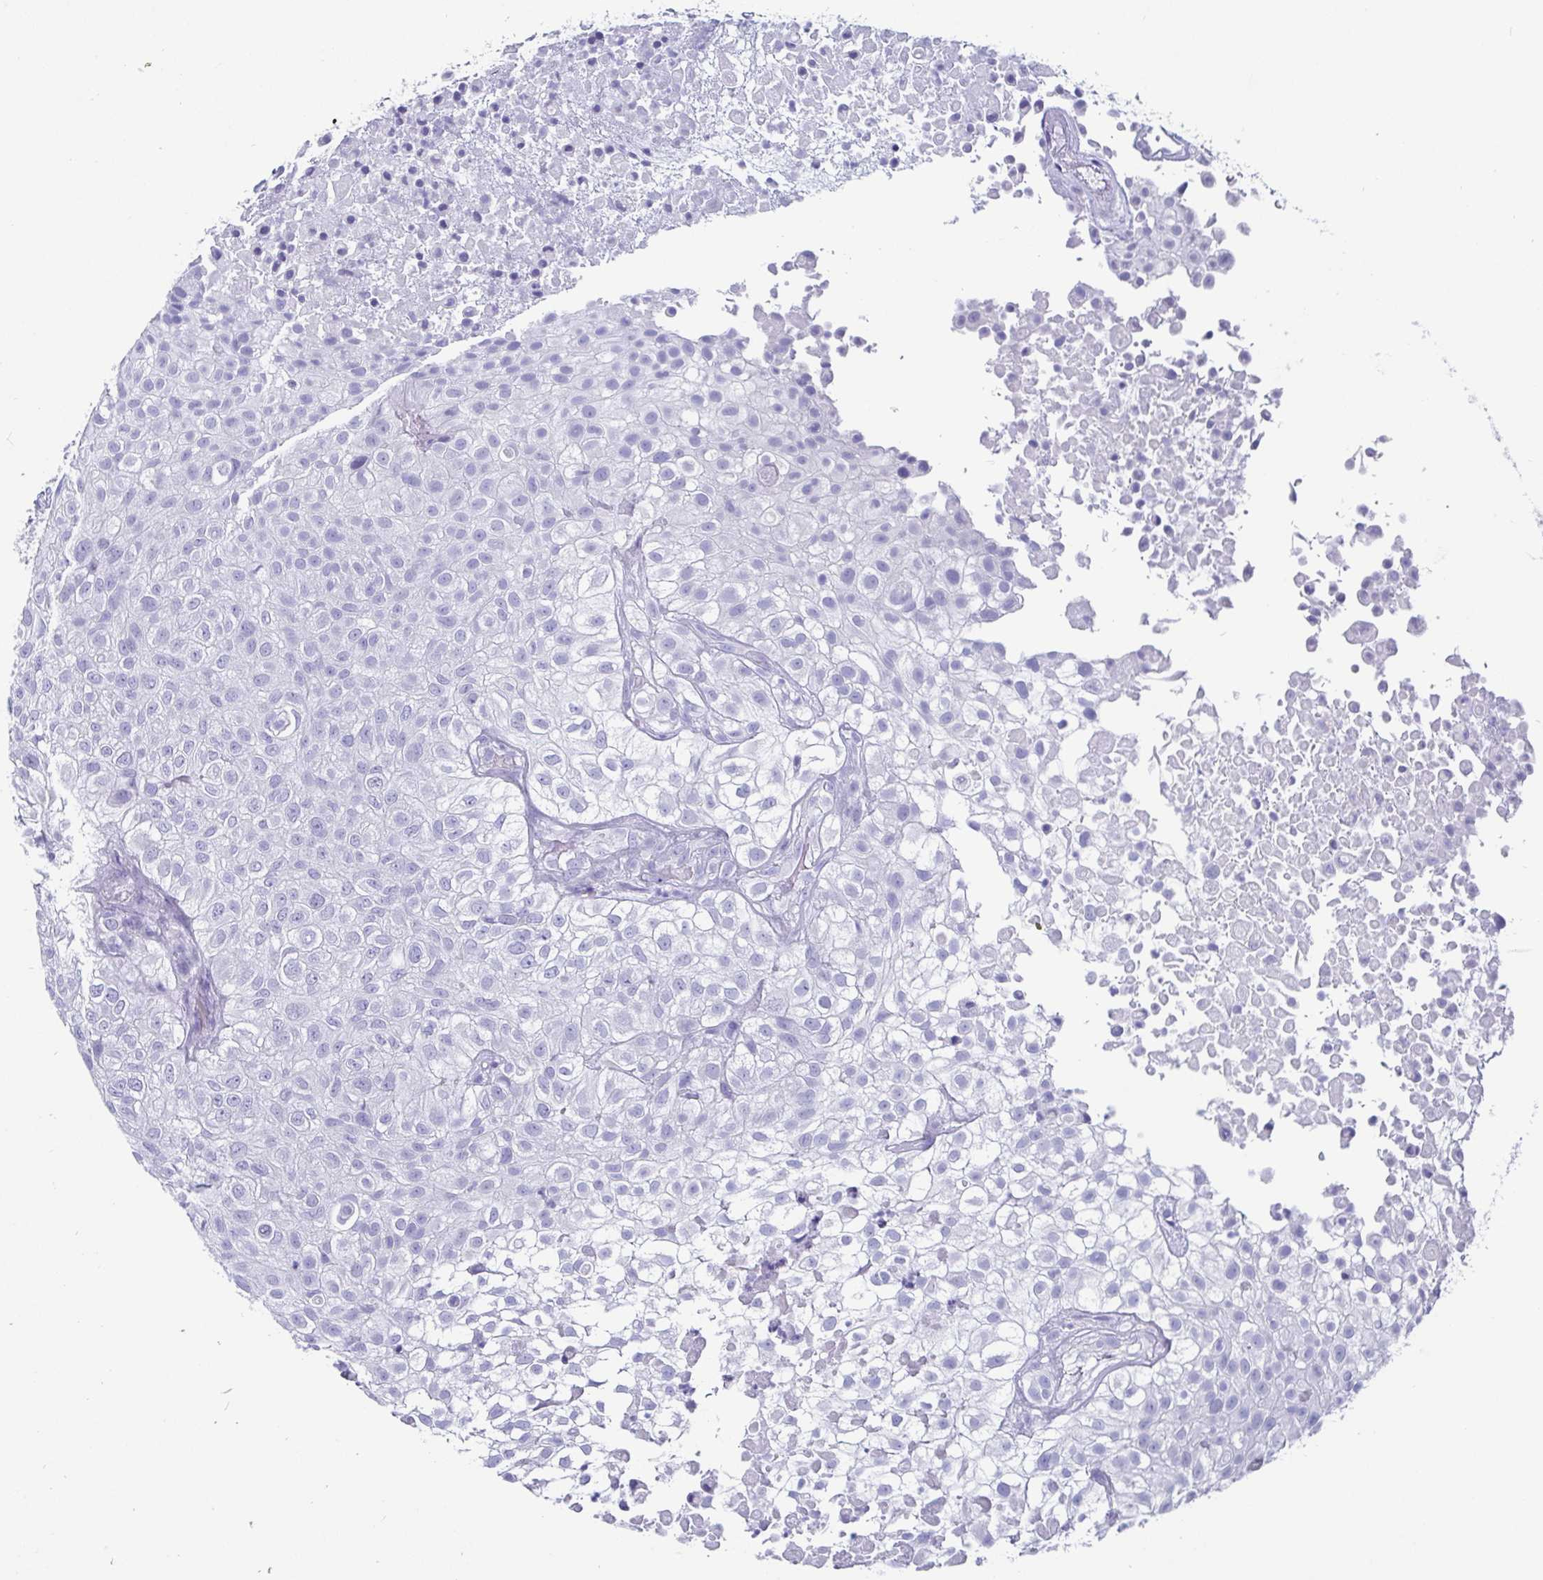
{"staining": {"intensity": "negative", "quantity": "none", "location": "none"}, "tissue": "urothelial cancer", "cell_type": "Tumor cells", "image_type": "cancer", "snomed": [{"axis": "morphology", "description": "Urothelial carcinoma, High grade"}, {"axis": "topography", "description": "Urinary bladder"}], "caption": "High-grade urothelial carcinoma was stained to show a protein in brown. There is no significant positivity in tumor cells. The staining was performed using DAB (3,3'-diaminobenzidine) to visualize the protein expression in brown, while the nuclei were stained in blue with hematoxylin (Magnification: 20x).", "gene": "SCGN", "patient": {"sex": "male", "age": 56}}